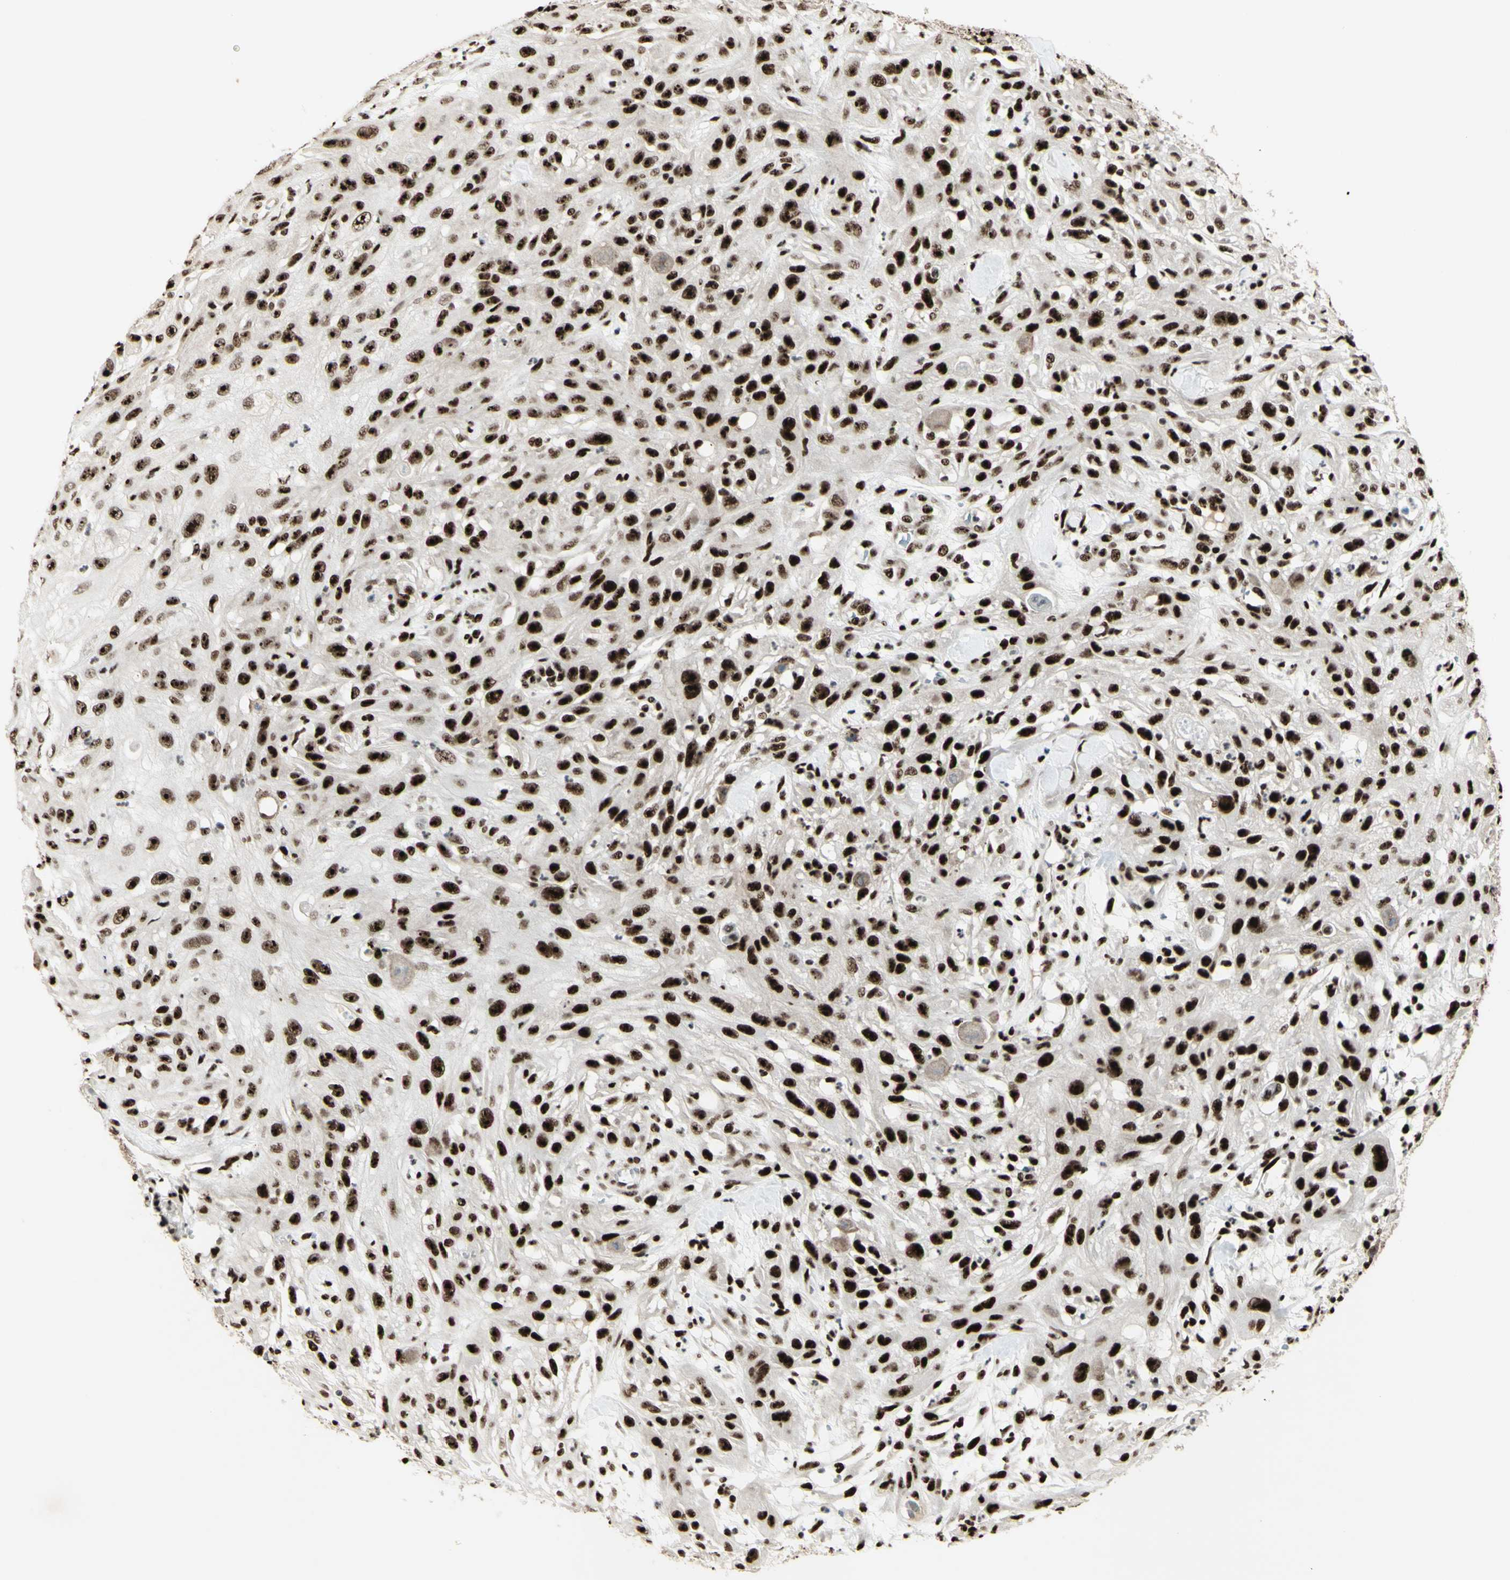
{"staining": {"intensity": "strong", "quantity": ">75%", "location": "nuclear"}, "tissue": "skin cancer", "cell_type": "Tumor cells", "image_type": "cancer", "snomed": [{"axis": "morphology", "description": "Squamous cell carcinoma, NOS"}, {"axis": "topography", "description": "Skin"}], "caption": "Immunohistochemical staining of squamous cell carcinoma (skin) reveals high levels of strong nuclear protein positivity in about >75% of tumor cells.", "gene": "DHX9", "patient": {"sex": "male", "age": 75}}